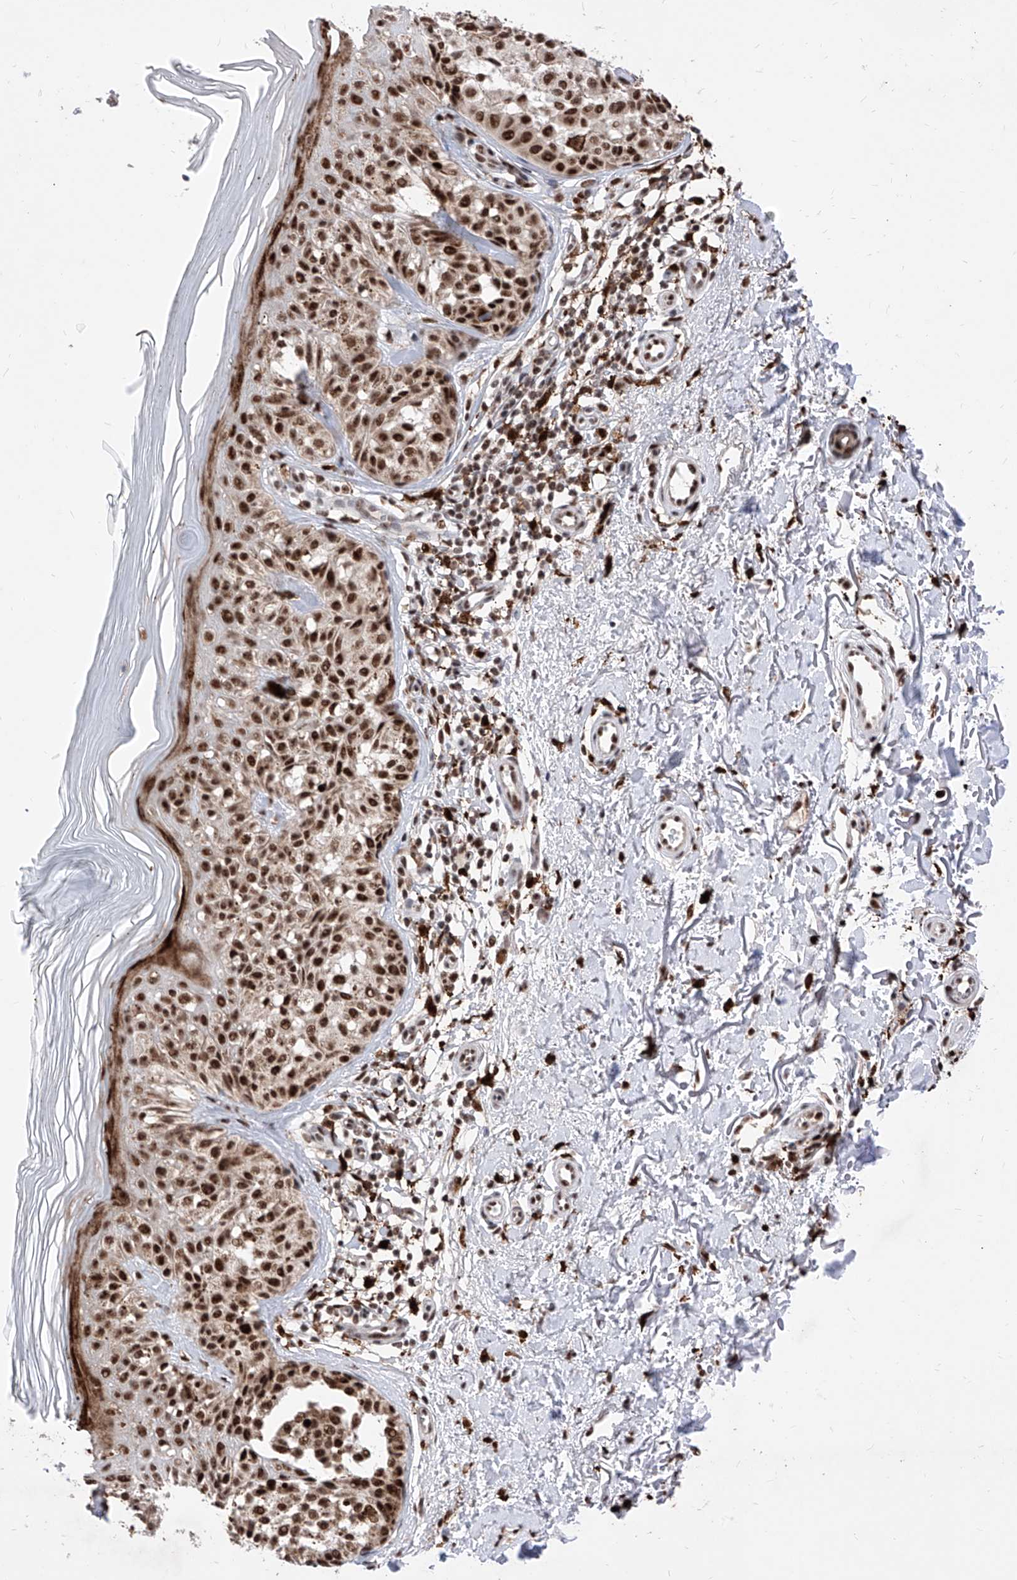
{"staining": {"intensity": "strong", "quantity": ">75%", "location": "nuclear"}, "tissue": "melanoma", "cell_type": "Tumor cells", "image_type": "cancer", "snomed": [{"axis": "morphology", "description": "Malignant melanoma, NOS"}, {"axis": "topography", "description": "Skin"}], "caption": "A brown stain shows strong nuclear positivity of a protein in malignant melanoma tumor cells.", "gene": "PHF5A", "patient": {"sex": "female", "age": 50}}